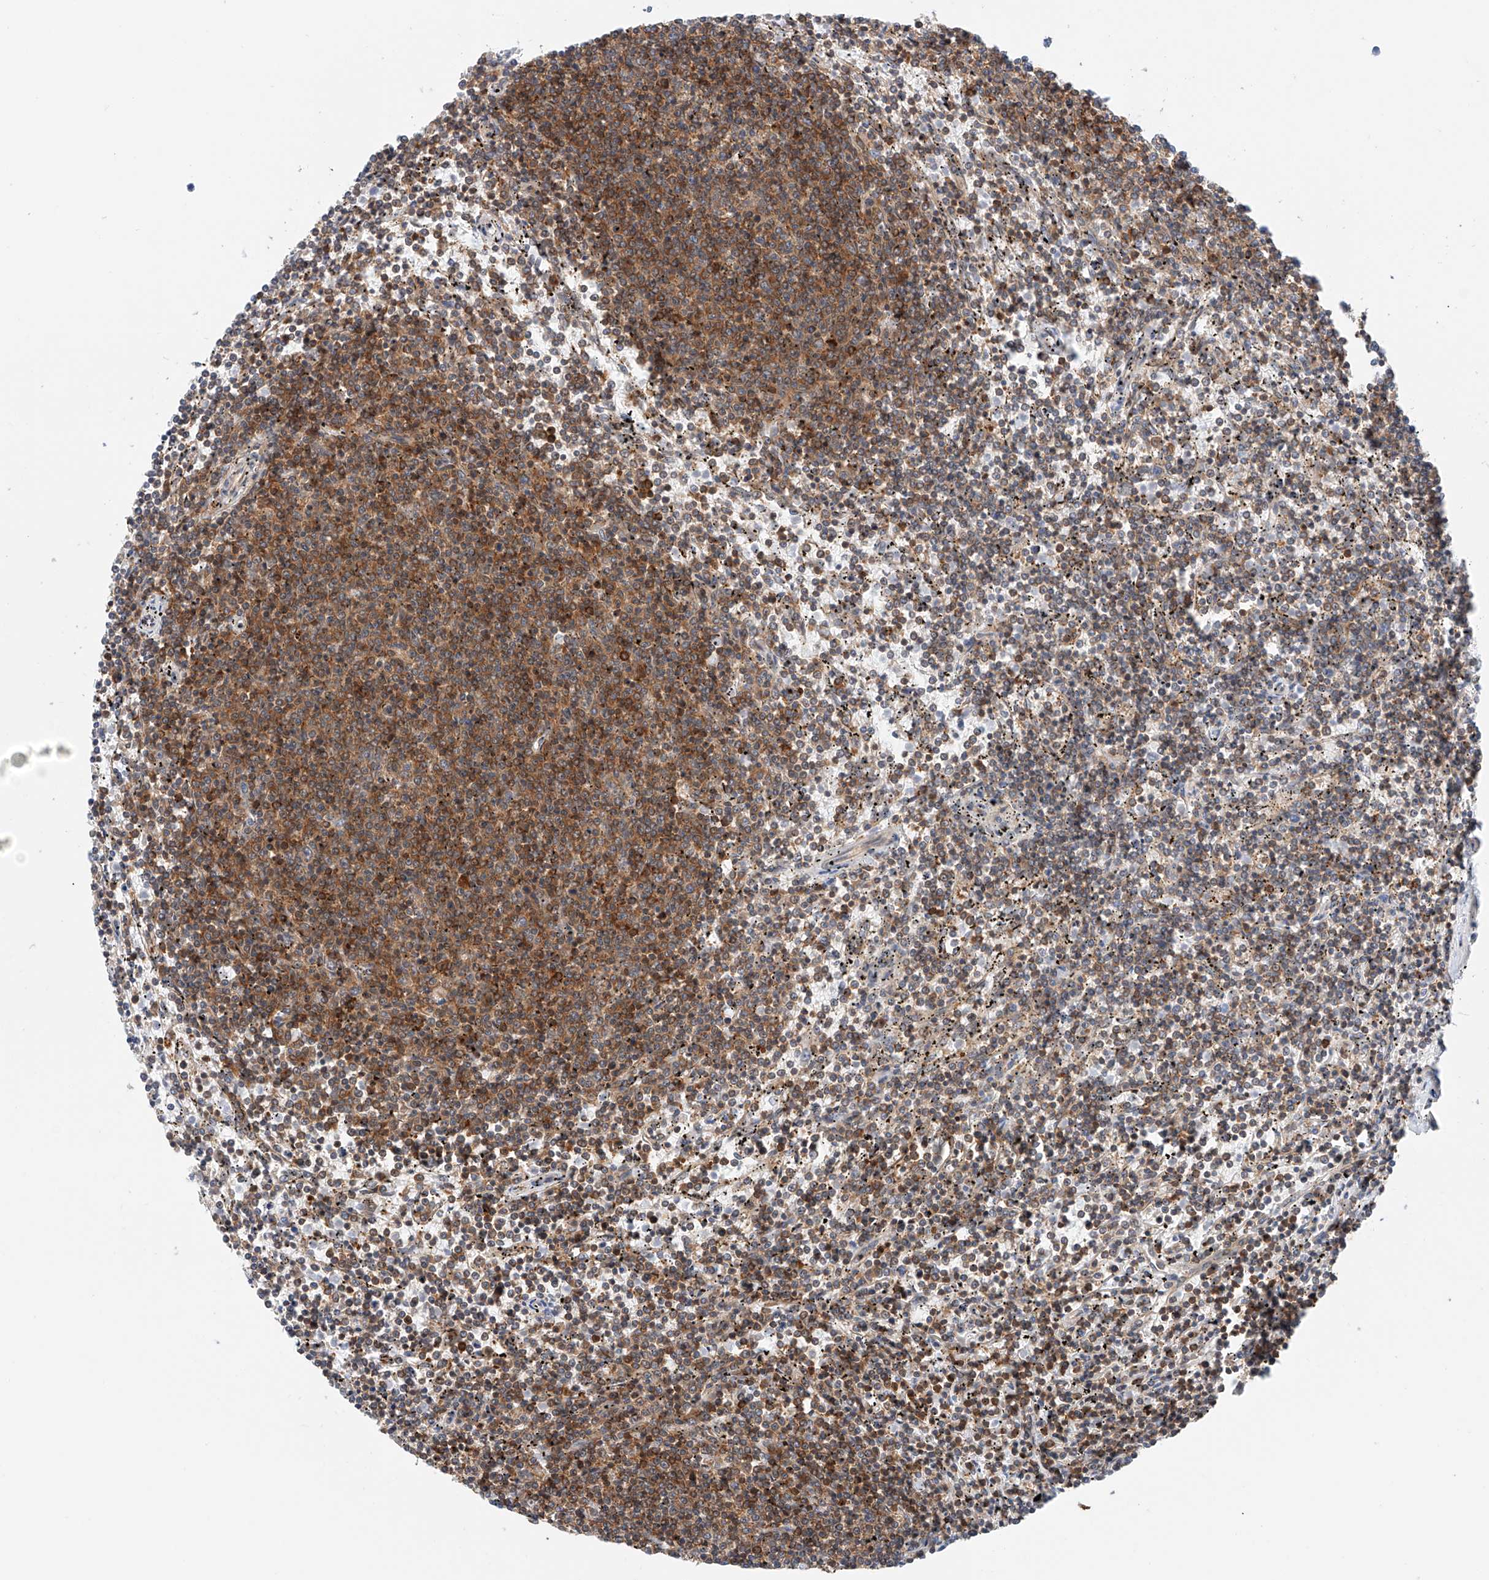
{"staining": {"intensity": "moderate", "quantity": "25%-75%", "location": "cytoplasmic/membranous"}, "tissue": "lymphoma", "cell_type": "Tumor cells", "image_type": "cancer", "snomed": [{"axis": "morphology", "description": "Malignant lymphoma, non-Hodgkin's type, Low grade"}, {"axis": "topography", "description": "Spleen"}], "caption": "Immunohistochemical staining of human malignant lymphoma, non-Hodgkin's type (low-grade) reveals medium levels of moderate cytoplasmic/membranous staining in about 25%-75% of tumor cells. The protein of interest is stained brown, and the nuclei are stained in blue (DAB (3,3'-diaminobenzidine) IHC with brightfield microscopy, high magnification).", "gene": "MFN2", "patient": {"sex": "female", "age": 50}}